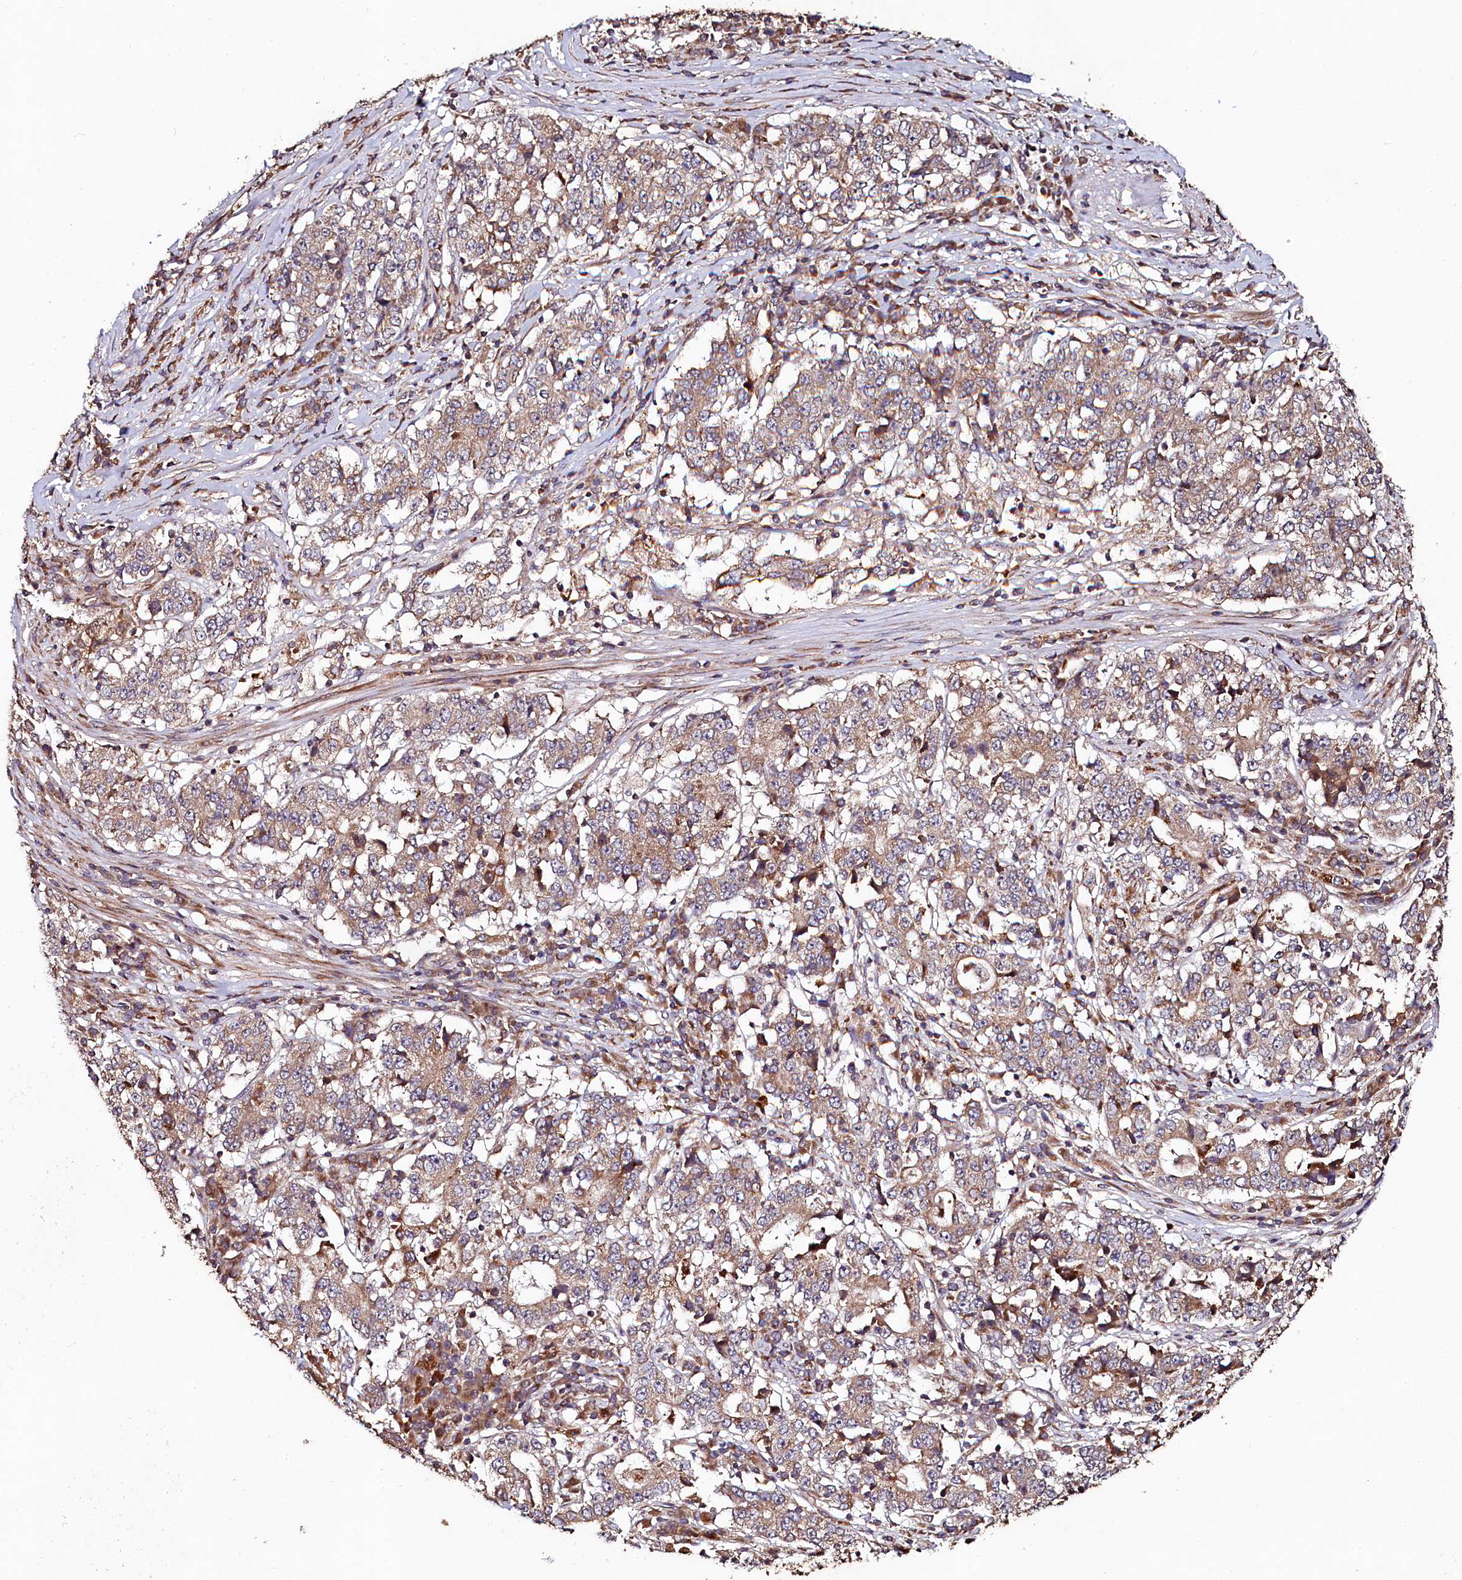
{"staining": {"intensity": "moderate", "quantity": ">75%", "location": "cytoplasmic/membranous"}, "tissue": "stomach cancer", "cell_type": "Tumor cells", "image_type": "cancer", "snomed": [{"axis": "morphology", "description": "Adenocarcinoma, NOS"}, {"axis": "topography", "description": "Stomach"}], "caption": "Stomach cancer (adenocarcinoma) tissue displays moderate cytoplasmic/membranous expression in about >75% of tumor cells", "gene": "SEC24C", "patient": {"sex": "male", "age": 59}}